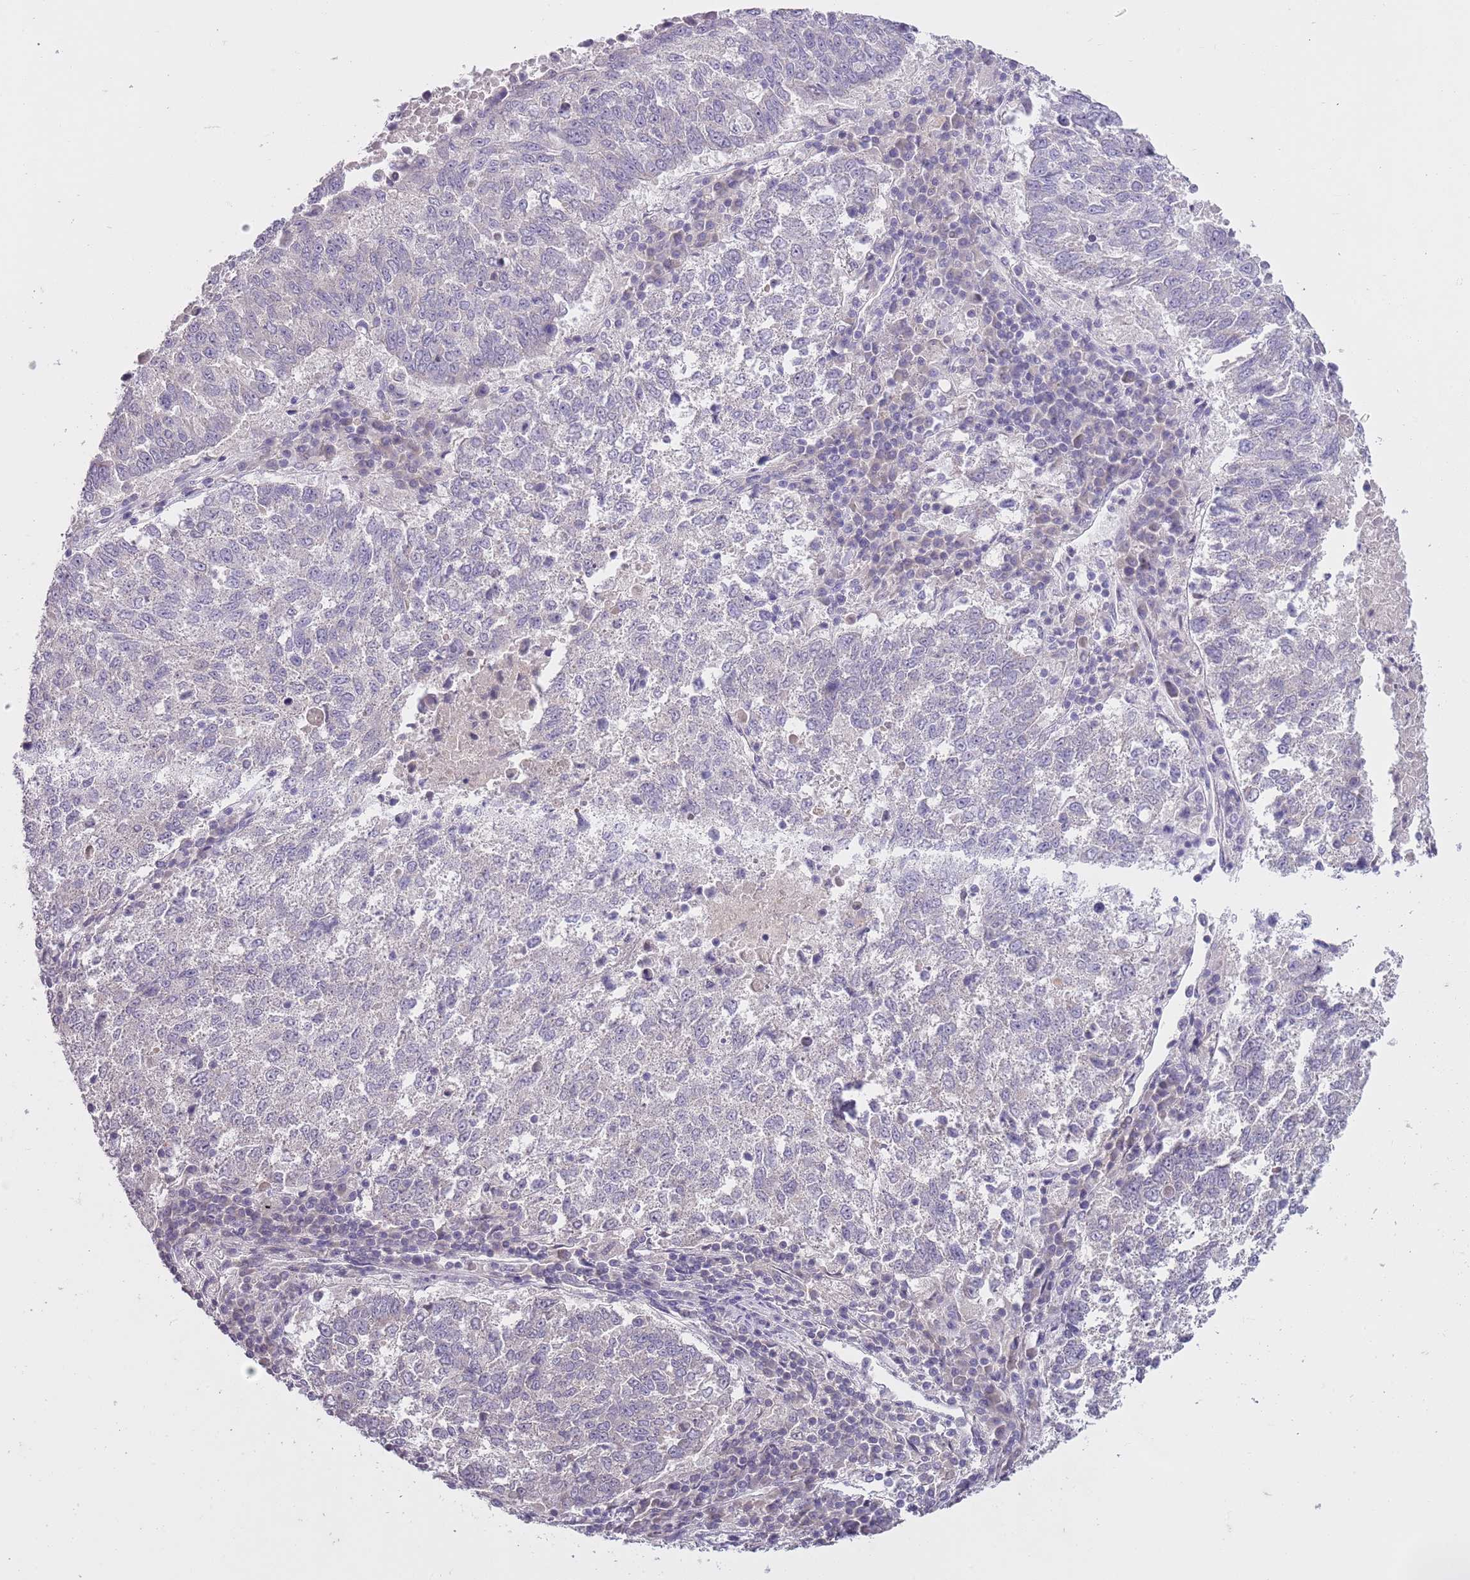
{"staining": {"intensity": "negative", "quantity": "none", "location": "none"}, "tissue": "lung cancer", "cell_type": "Tumor cells", "image_type": "cancer", "snomed": [{"axis": "morphology", "description": "Squamous cell carcinoma, NOS"}, {"axis": "topography", "description": "Lung"}], "caption": "This is an IHC micrograph of human lung cancer. There is no positivity in tumor cells.", "gene": "SLC35E3", "patient": {"sex": "male", "age": 73}}